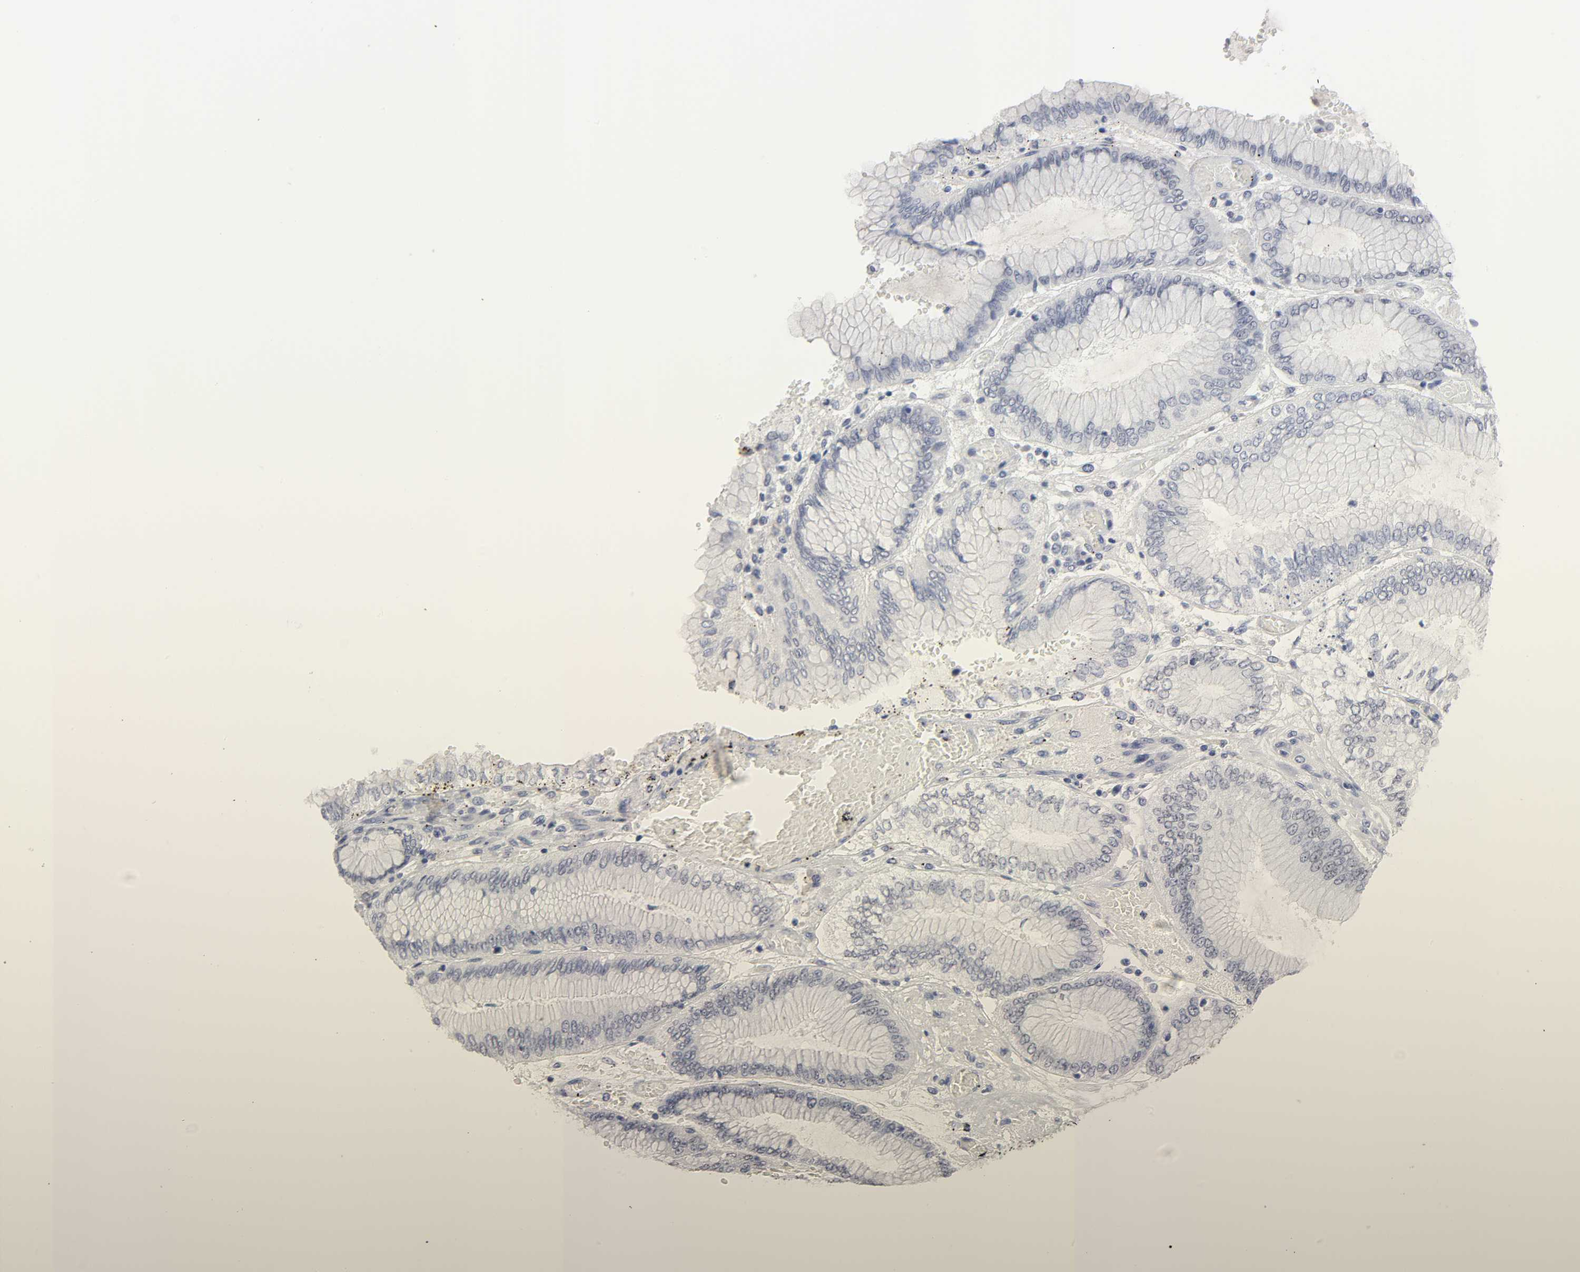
{"staining": {"intensity": "negative", "quantity": "none", "location": "none"}, "tissue": "stomach cancer", "cell_type": "Tumor cells", "image_type": "cancer", "snomed": [{"axis": "morphology", "description": "Normal tissue, NOS"}, {"axis": "morphology", "description": "Adenocarcinoma, NOS"}, {"axis": "topography", "description": "Stomach, upper"}, {"axis": "topography", "description": "Stomach"}], "caption": "Tumor cells are negative for brown protein staining in adenocarcinoma (stomach).", "gene": "HNF4A", "patient": {"sex": "male", "age": 76}}